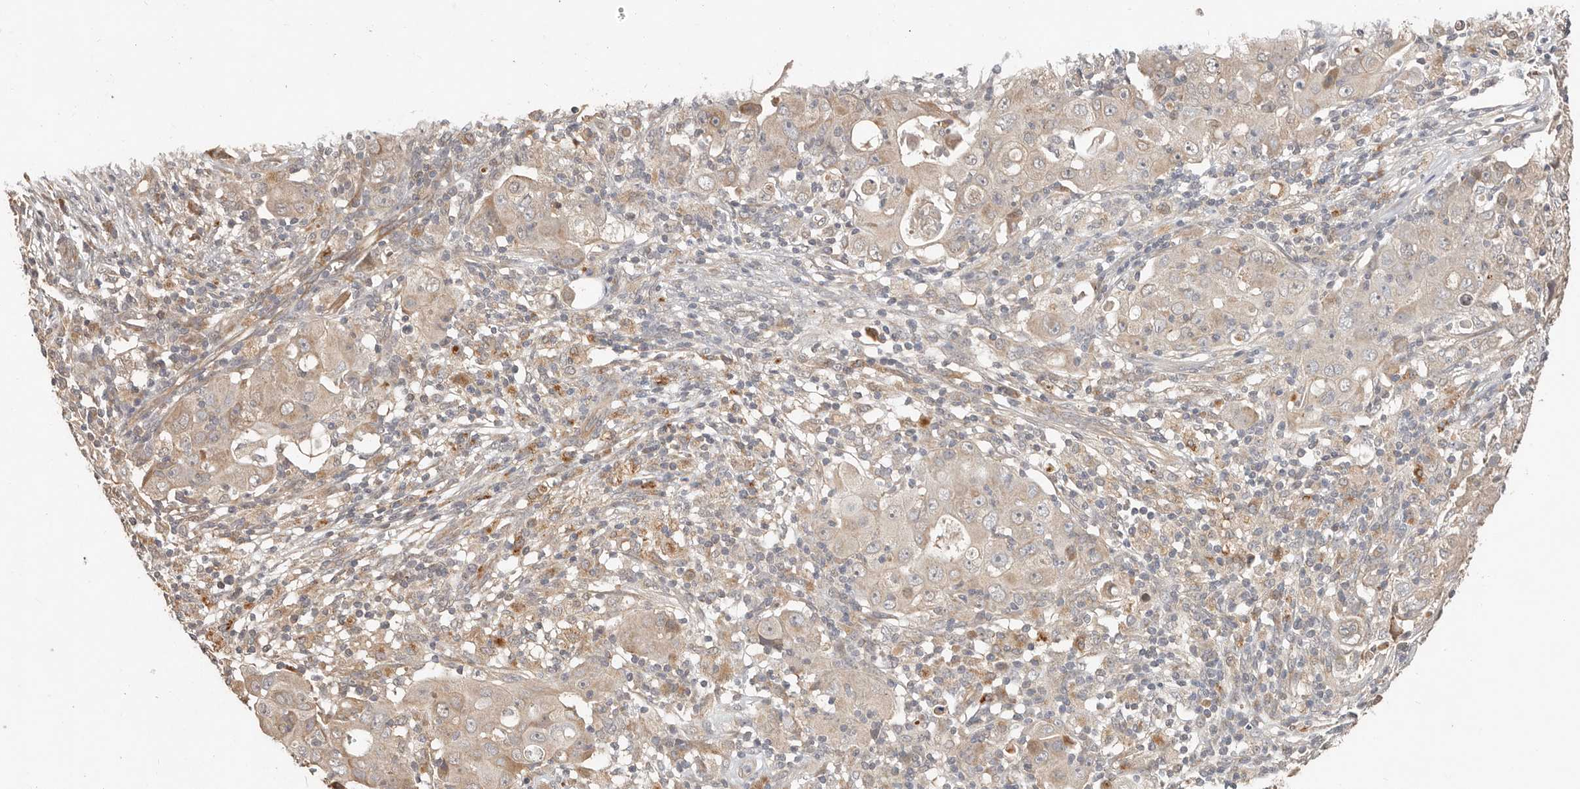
{"staining": {"intensity": "weak", "quantity": ">75%", "location": "cytoplasmic/membranous"}, "tissue": "ovarian cancer", "cell_type": "Tumor cells", "image_type": "cancer", "snomed": [{"axis": "morphology", "description": "Carcinoma, endometroid"}, {"axis": "topography", "description": "Ovary"}], "caption": "Immunohistochemistry (IHC) of ovarian cancer demonstrates low levels of weak cytoplasmic/membranous positivity in about >75% of tumor cells.", "gene": "MTFR2", "patient": {"sex": "female", "age": 42}}